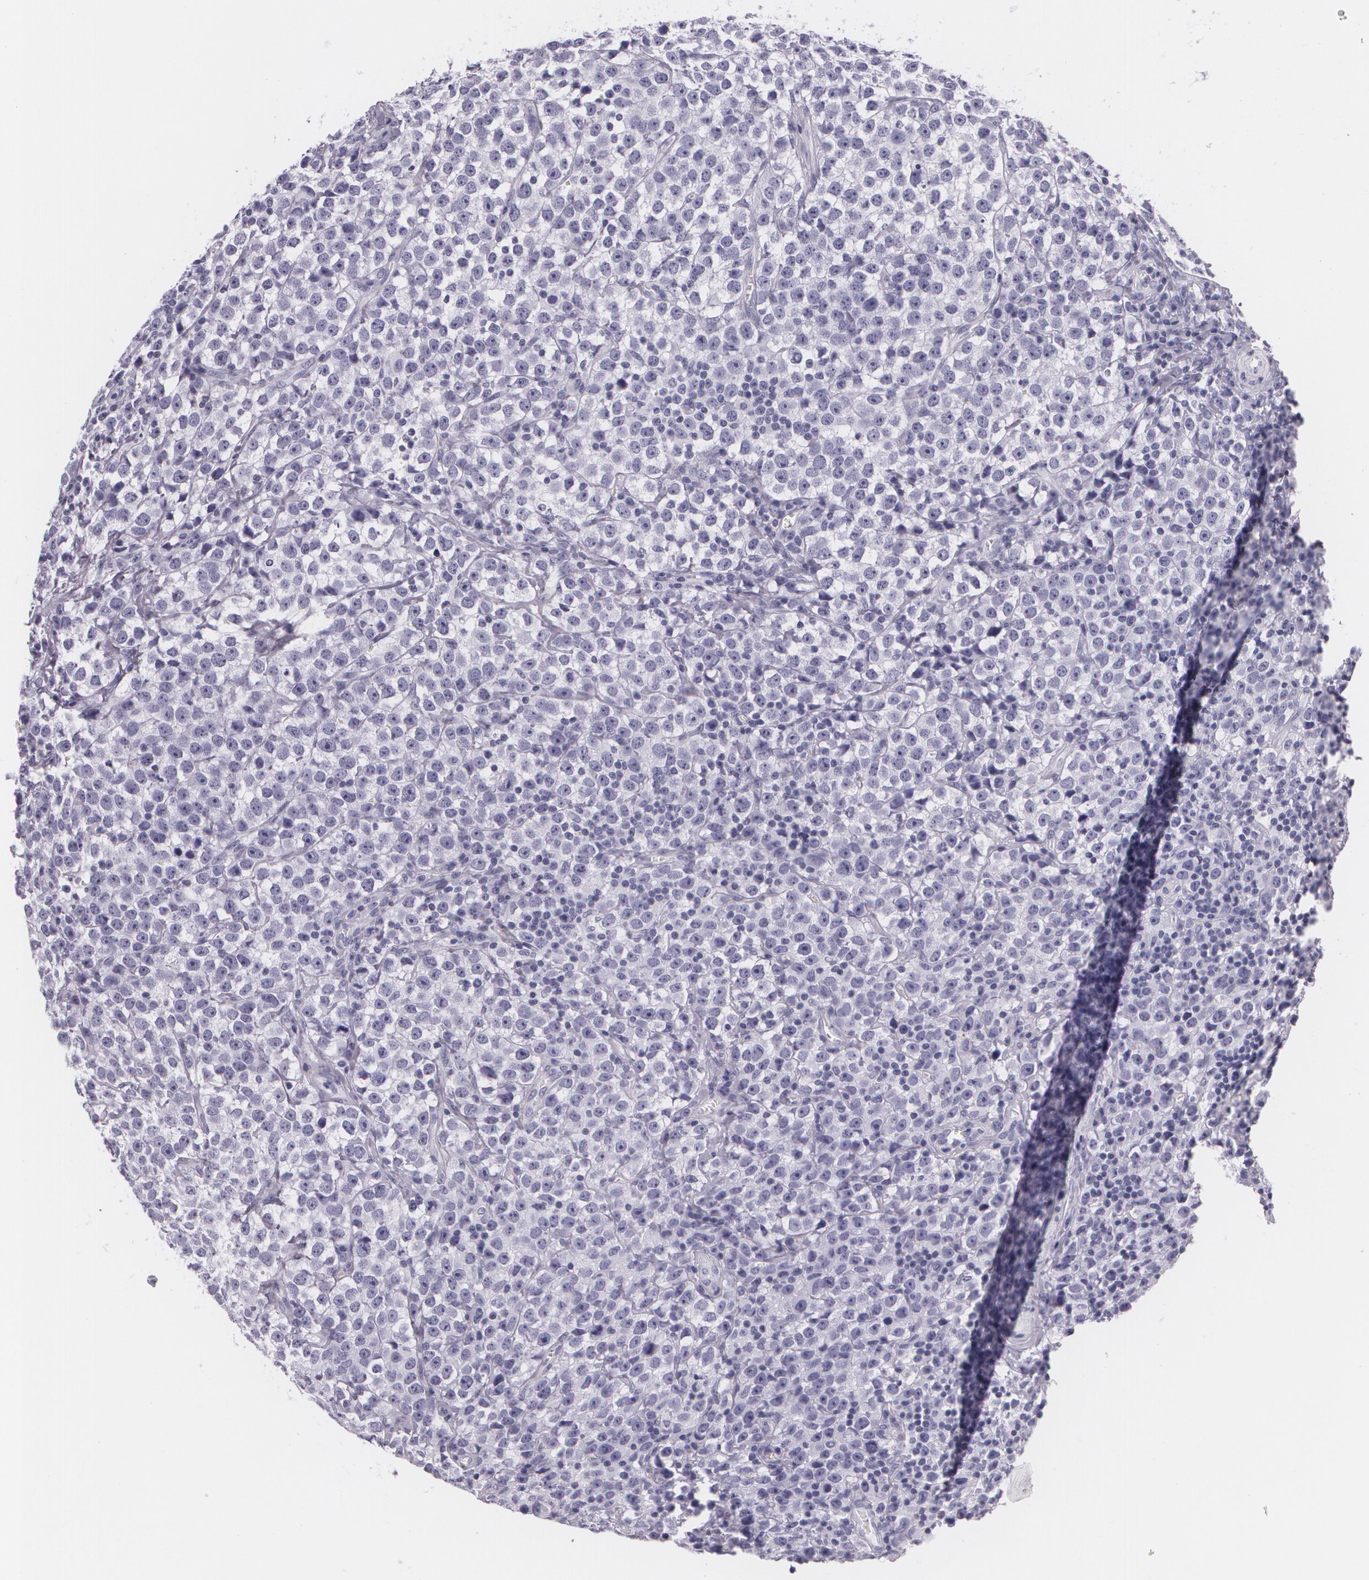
{"staining": {"intensity": "negative", "quantity": "none", "location": "none"}, "tissue": "testis cancer", "cell_type": "Tumor cells", "image_type": "cancer", "snomed": [{"axis": "morphology", "description": "Seminoma, NOS"}, {"axis": "topography", "description": "Testis"}], "caption": "A photomicrograph of testis seminoma stained for a protein displays no brown staining in tumor cells.", "gene": "DLG4", "patient": {"sex": "male", "age": 25}}